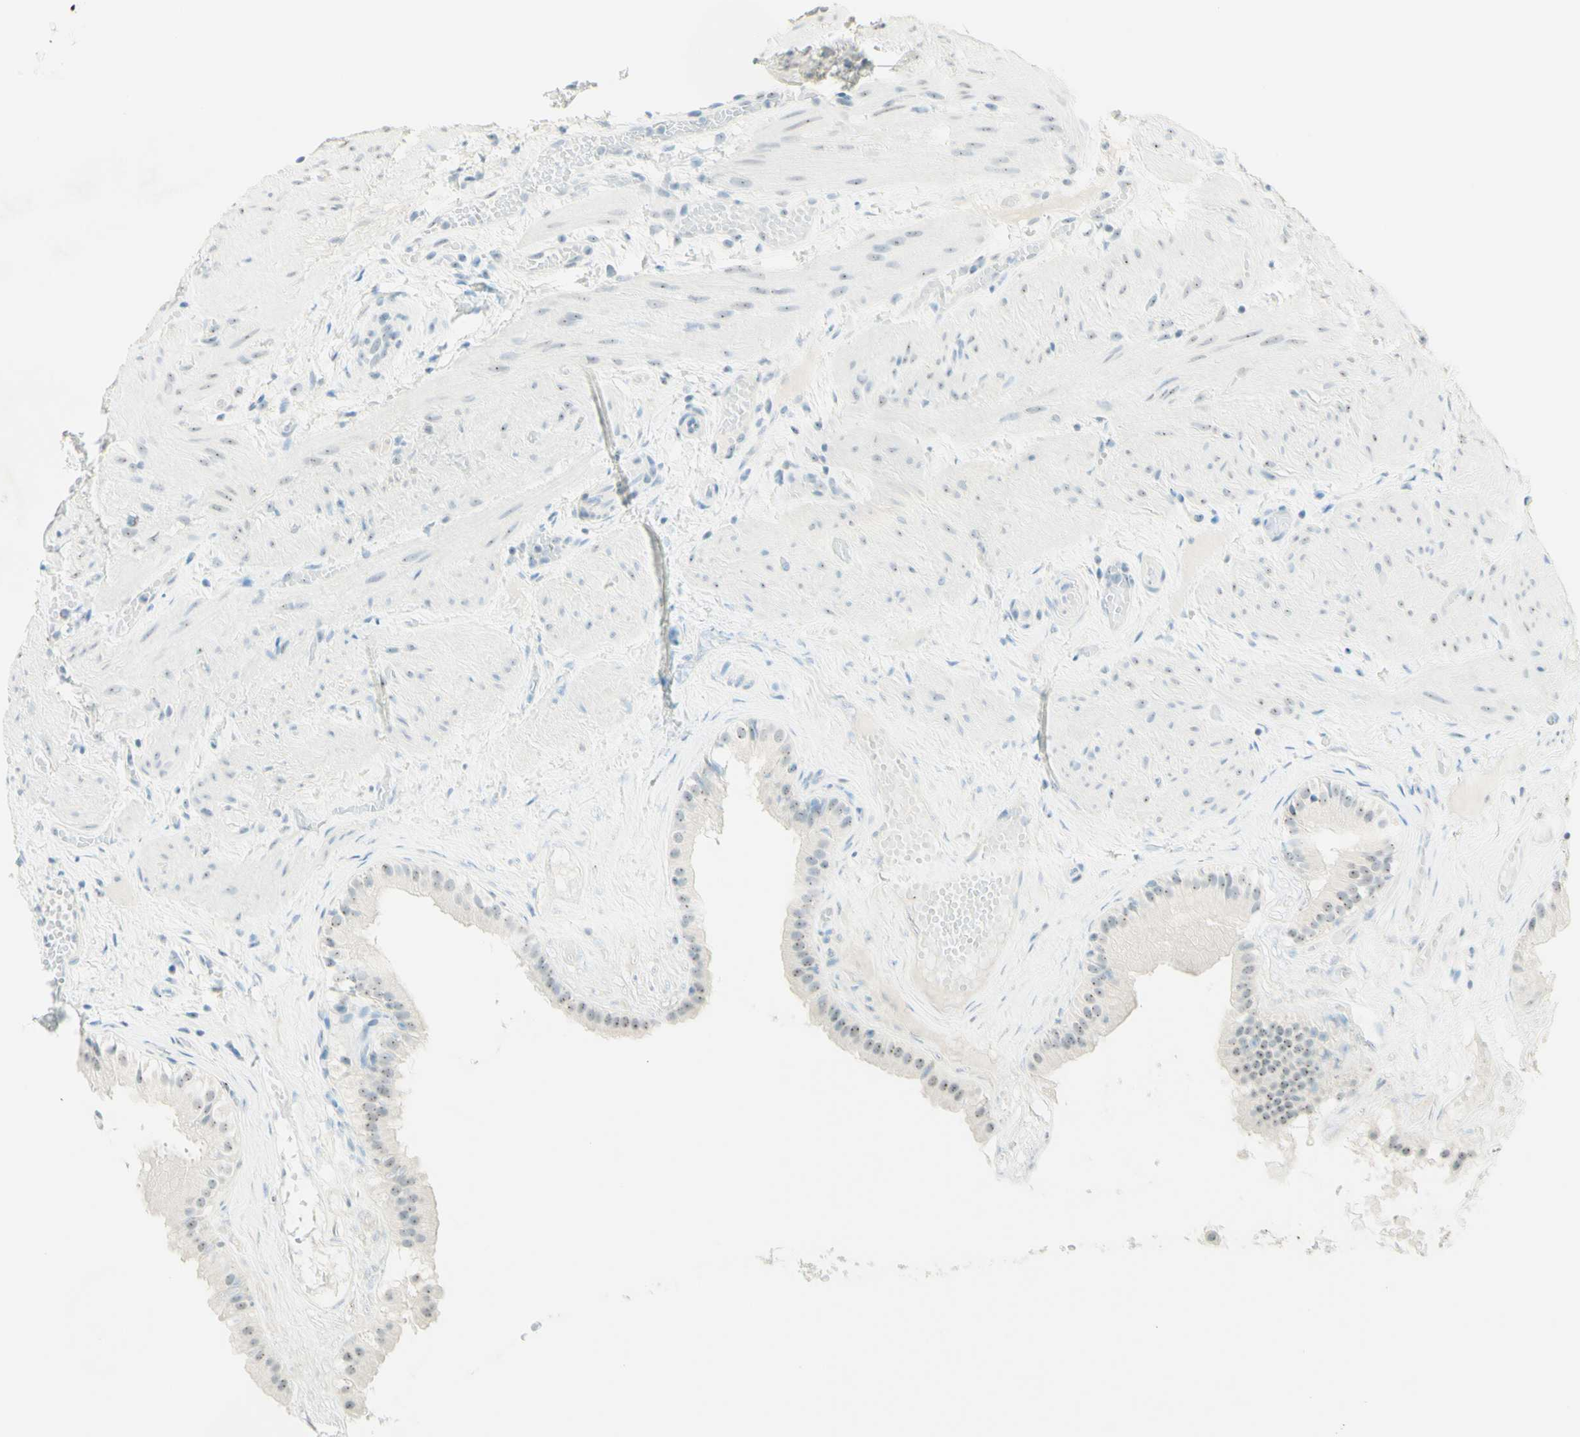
{"staining": {"intensity": "weak", "quantity": ">75%", "location": "nuclear"}, "tissue": "gallbladder", "cell_type": "Glandular cells", "image_type": "normal", "snomed": [{"axis": "morphology", "description": "Normal tissue, NOS"}, {"axis": "topography", "description": "Gallbladder"}], "caption": "Normal gallbladder displays weak nuclear positivity in approximately >75% of glandular cells.", "gene": "FMR1NB", "patient": {"sex": "female", "age": 26}}